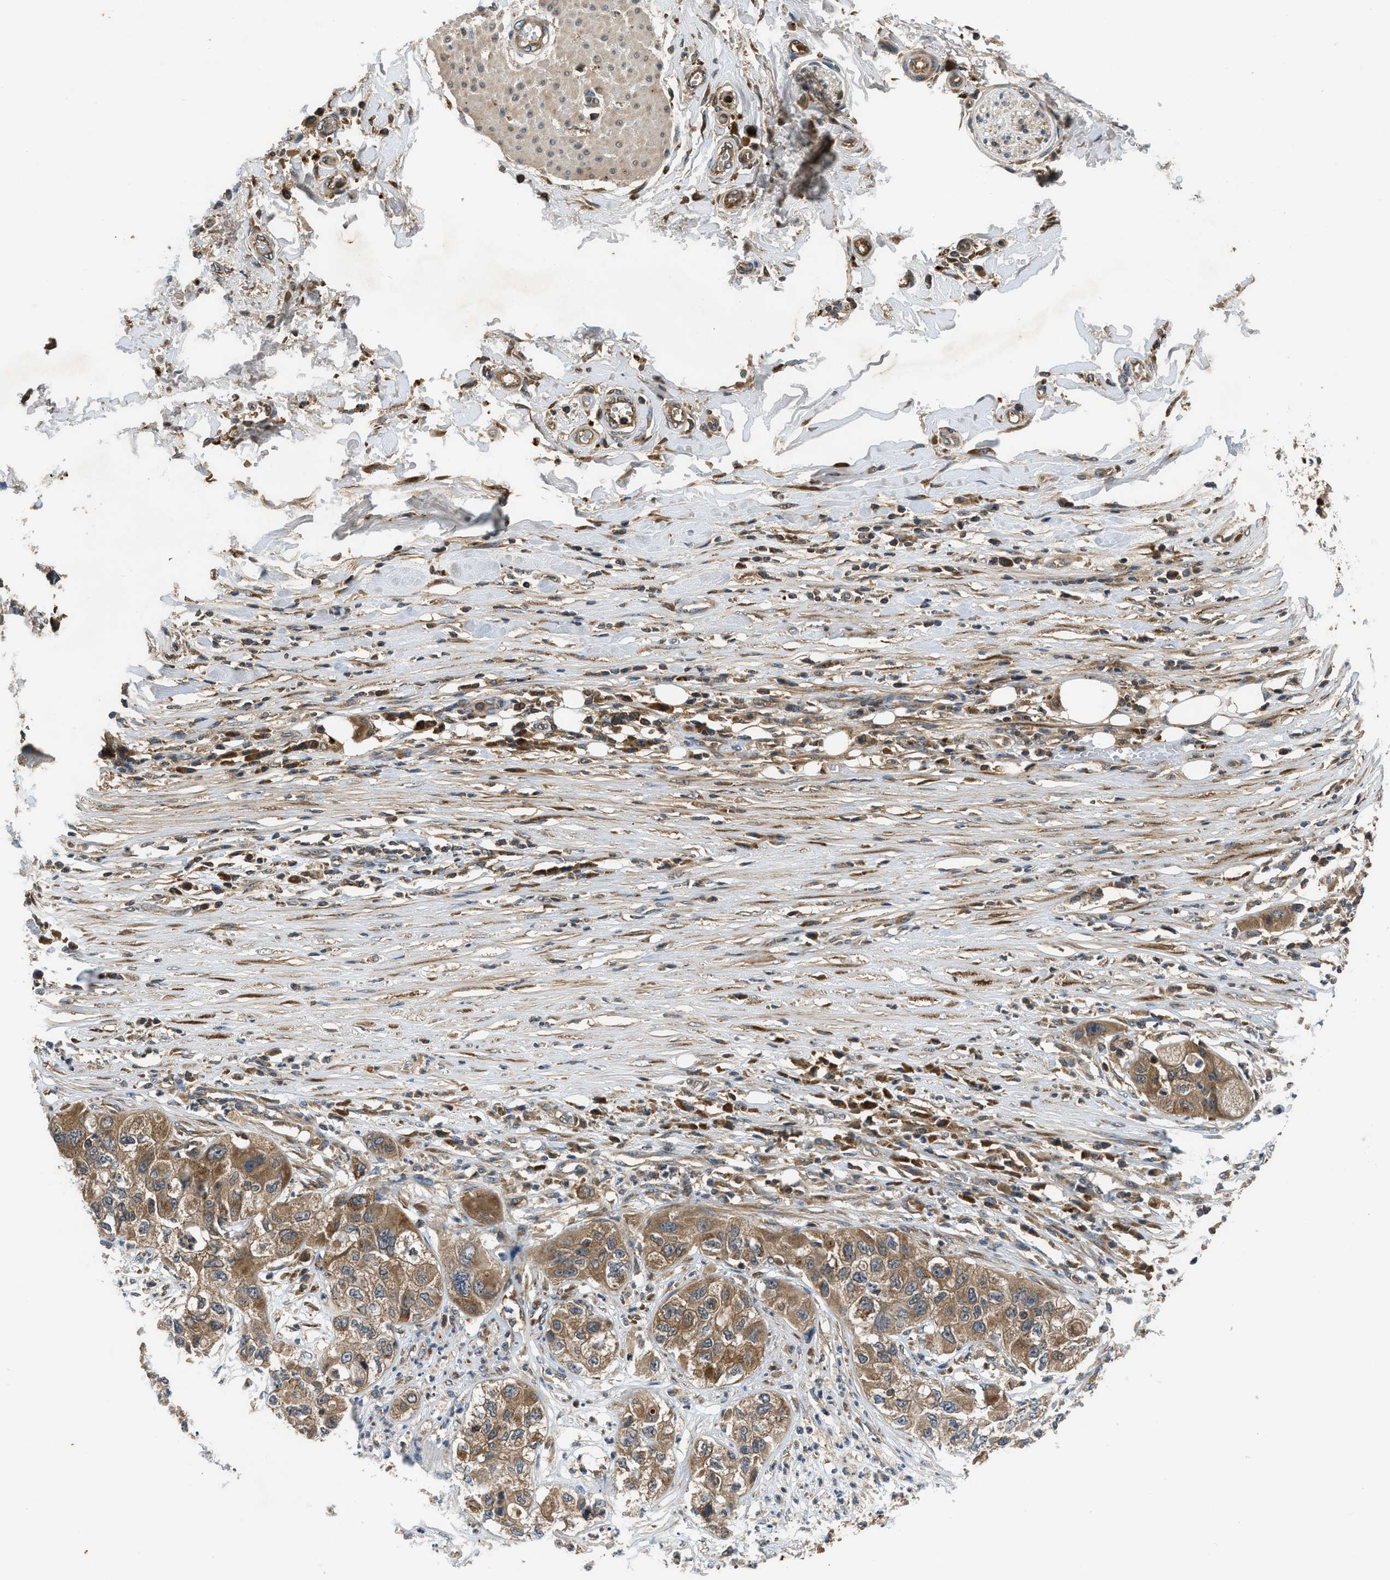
{"staining": {"intensity": "moderate", "quantity": ">75%", "location": "cytoplasmic/membranous"}, "tissue": "pancreatic cancer", "cell_type": "Tumor cells", "image_type": "cancer", "snomed": [{"axis": "morphology", "description": "Adenocarcinoma, NOS"}, {"axis": "topography", "description": "Pancreas"}], "caption": "Human pancreatic adenocarcinoma stained with a protein marker reveals moderate staining in tumor cells.", "gene": "PAFAH2", "patient": {"sex": "female", "age": 78}}